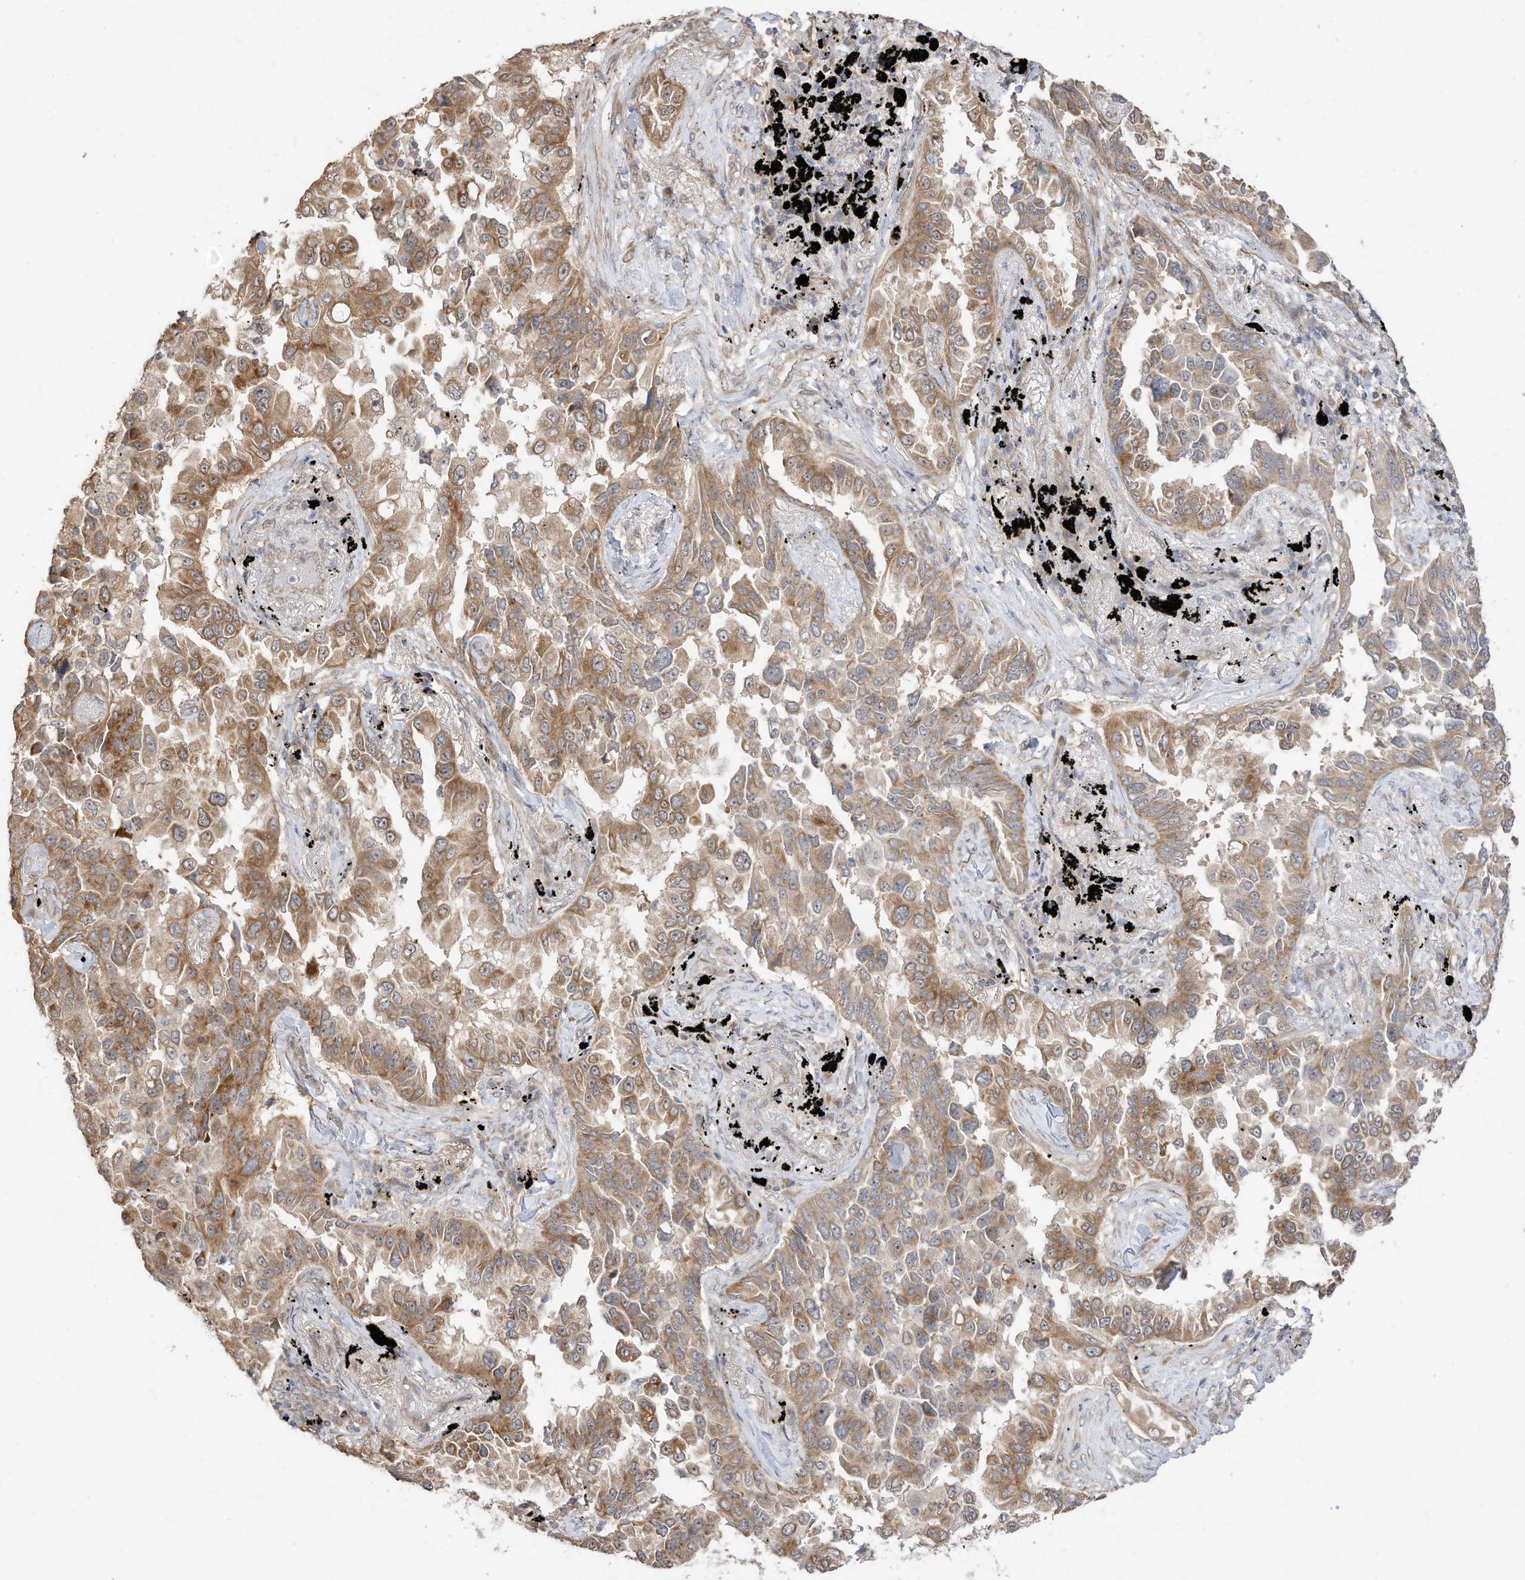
{"staining": {"intensity": "moderate", "quantity": ">75%", "location": "cytoplasmic/membranous"}, "tissue": "lung cancer", "cell_type": "Tumor cells", "image_type": "cancer", "snomed": [{"axis": "morphology", "description": "Adenocarcinoma, NOS"}, {"axis": "topography", "description": "Lung"}], "caption": "Lung cancer stained with a brown dye demonstrates moderate cytoplasmic/membranous positive positivity in about >75% of tumor cells.", "gene": "CAGE1", "patient": {"sex": "female", "age": 67}}